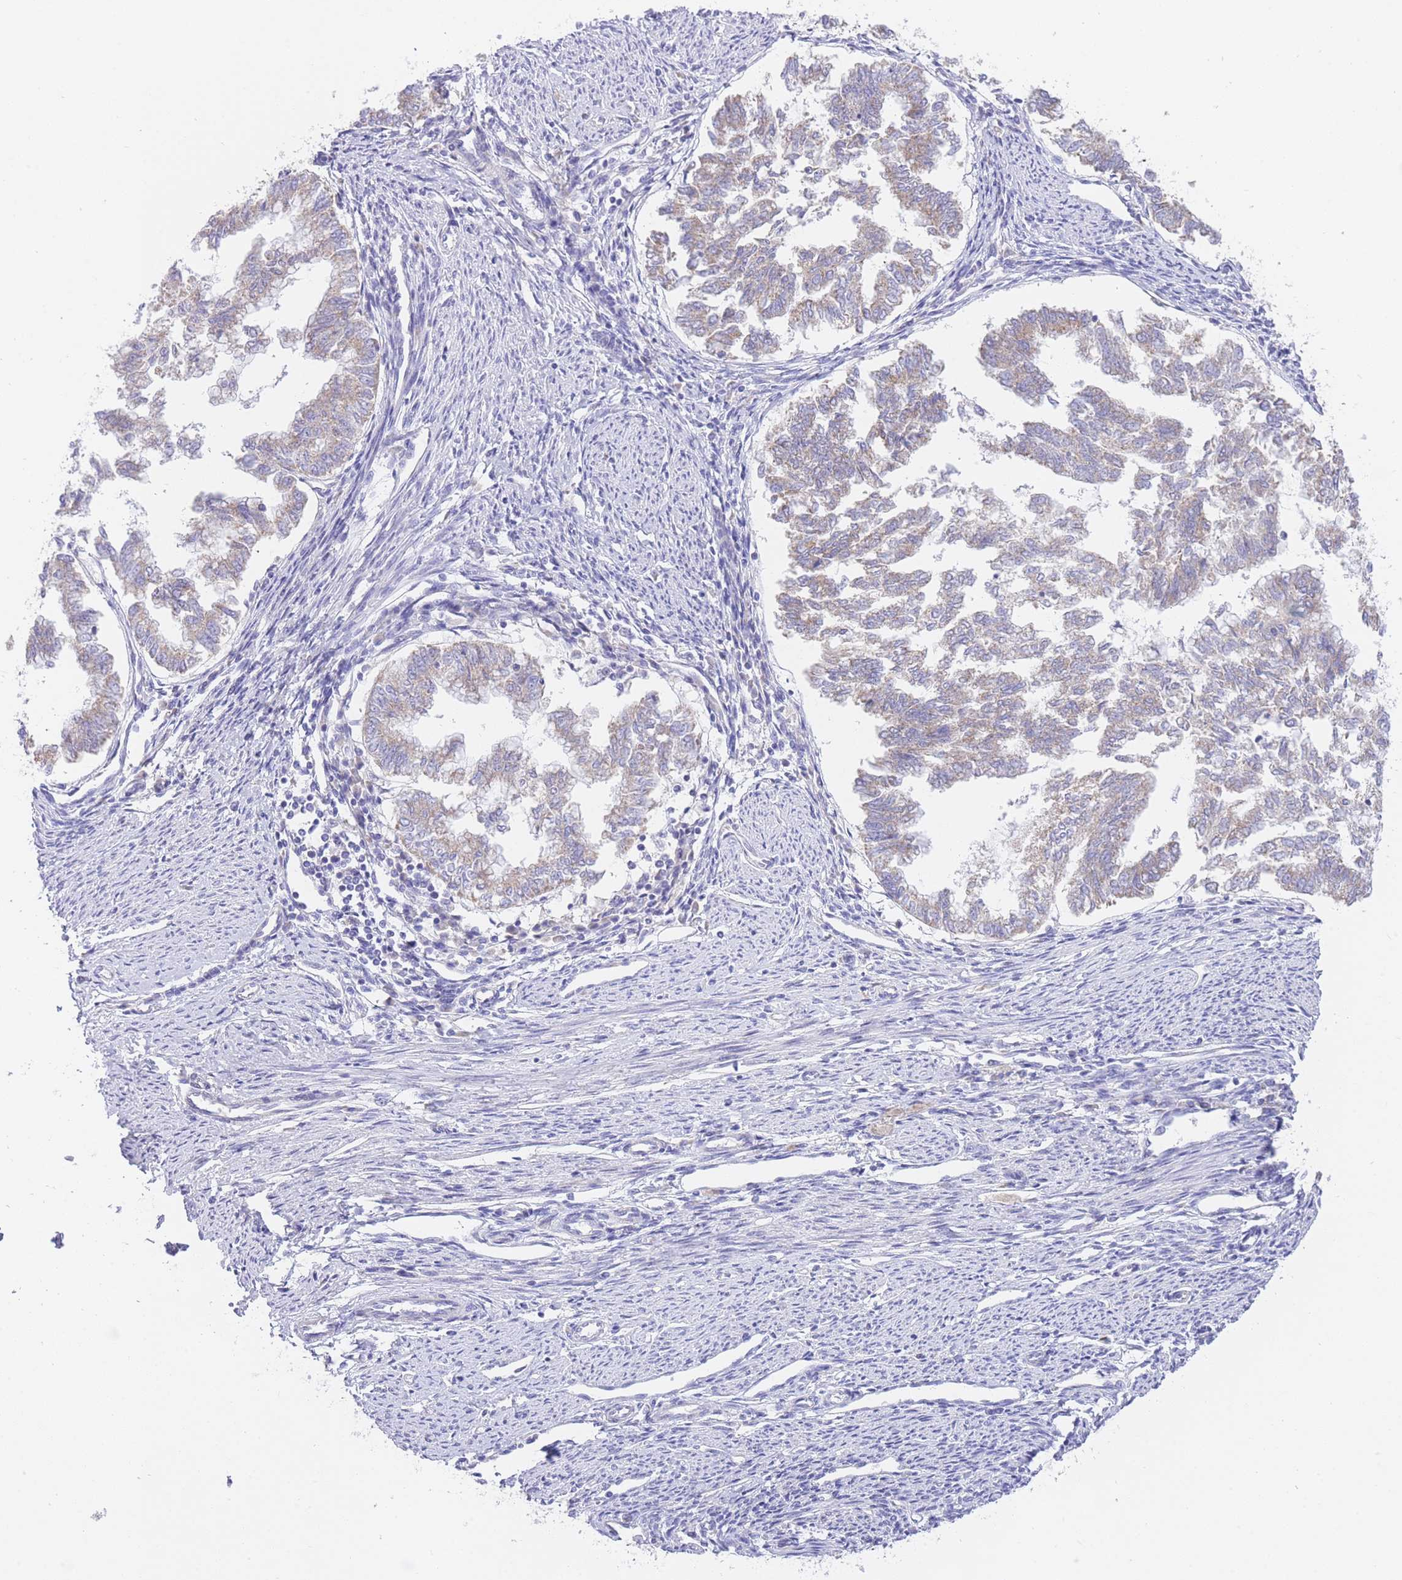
{"staining": {"intensity": "weak", "quantity": "25%-75%", "location": "cytoplasmic/membranous"}, "tissue": "endometrial cancer", "cell_type": "Tumor cells", "image_type": "cancer", "snomed": [{"axis": "morphology", "description": "Adenocarcinoma, NOS"}, {"axis": "topography", "description": "Endometrium"}], "caption": "A brown stain labels weak cytoplasmic/membranous staining of a protein in adenocarcinoma (endometrial) tumor cells.", "gene": "UBXN7", "patient": {"sex": "female", "age": 79}}